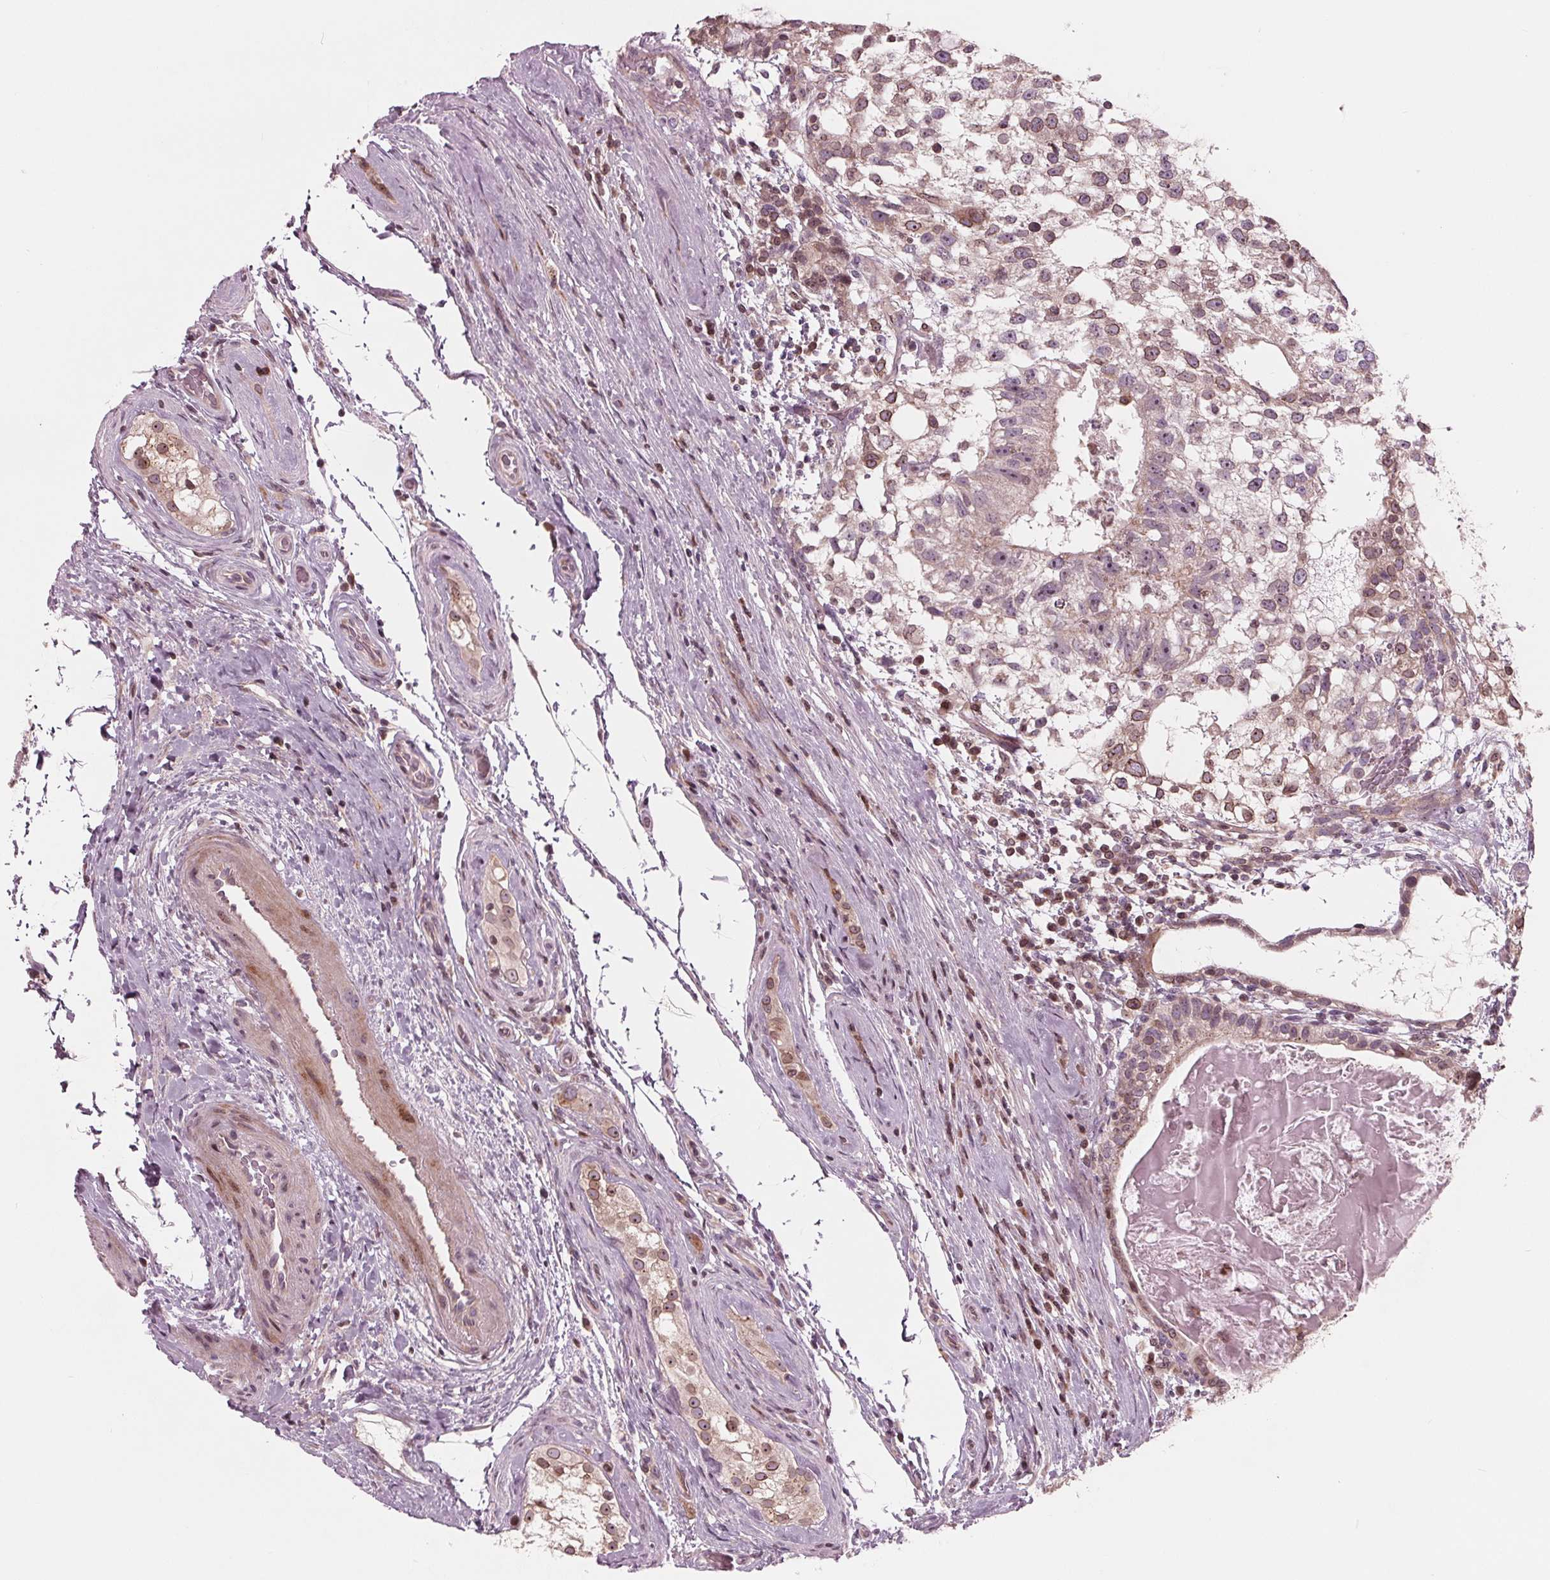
{"staining": {"intensity": "moderate", "quantity": "<25%", "location": "cytoplasmic/membranous,nuclear"}, "tissue": "testis cancer", "cell_type": "Tumor cells", "image_type": "cancer", "snomed": [{"axis": "morphology", "description": "Seminoma, NOS"}, {"axis": "morphology", "description": "Carcinoma, Embryonal, NOS"}, {"axis": "topography", "description": "Testis"}], "caption": "Testis embryonal carcinoma stained for a protein demonstrates moderate cytoplasmic/membranous and nuclear positivity in tumor cells.", "gene": "NUP210", "patient": {"sex": "male", "age": 41}}